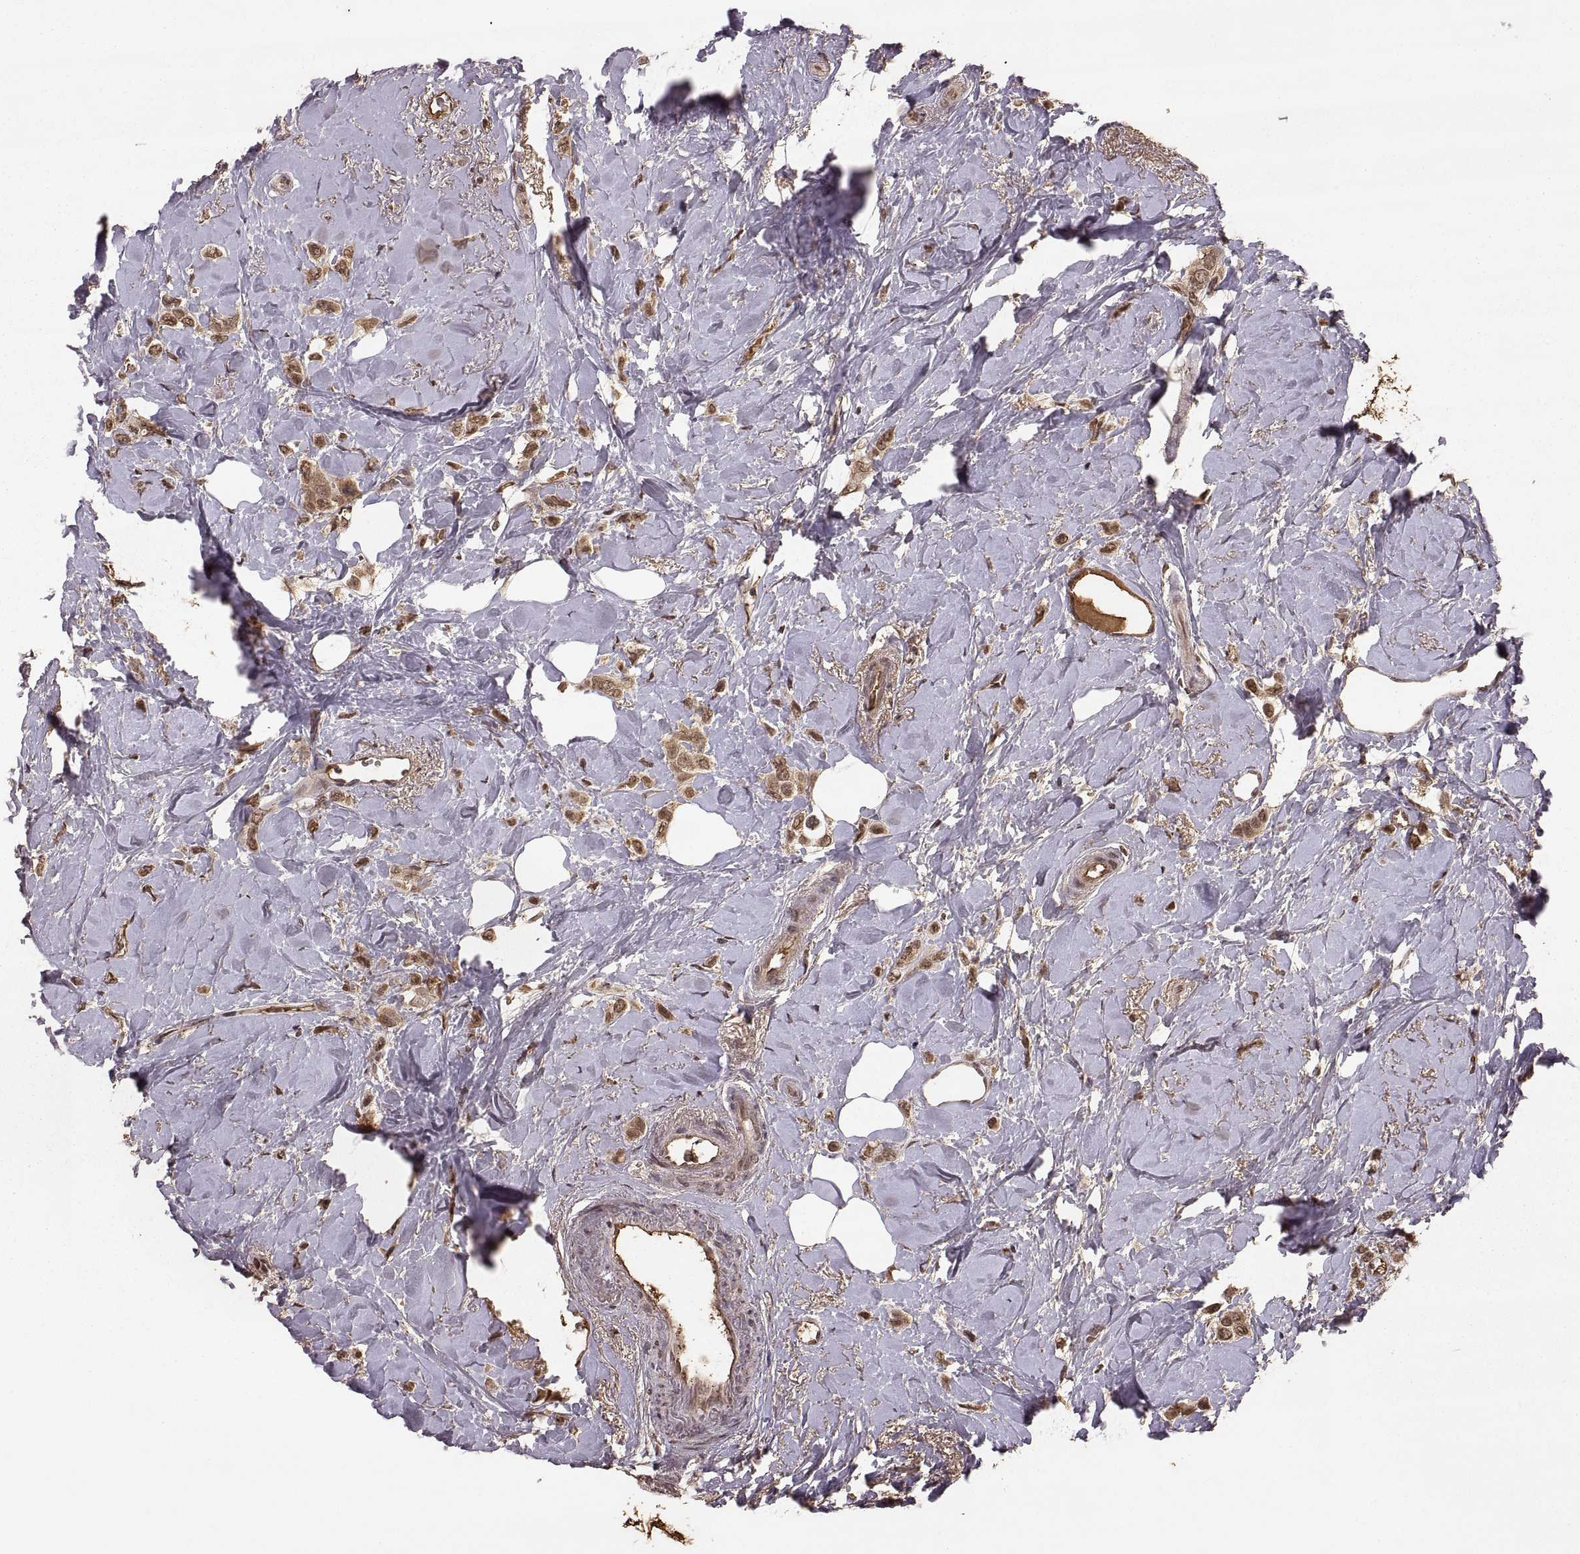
{"staining": {"intensity": "moderate", "quantity": ">75%", "location": "cytoplasmic/membranous,nuclear"}, "tissue": "breast cancer", "cell_type": "Tumor cells", "image_type": "cancer", "snomed": [{"axis": "morphology", "description": "Lobular carcinoma"}, {"axis": "topography", "description": "Breast"}], "caption": "This histopathology image shows IHC staining of human lobular carcinoma (breast), with medium moderate cytoplasmic/membranous and nuclear positivity in about >75% of tumor cells.", "gene": "RFT1", "patient": {"sex": "female", "age": 66}}